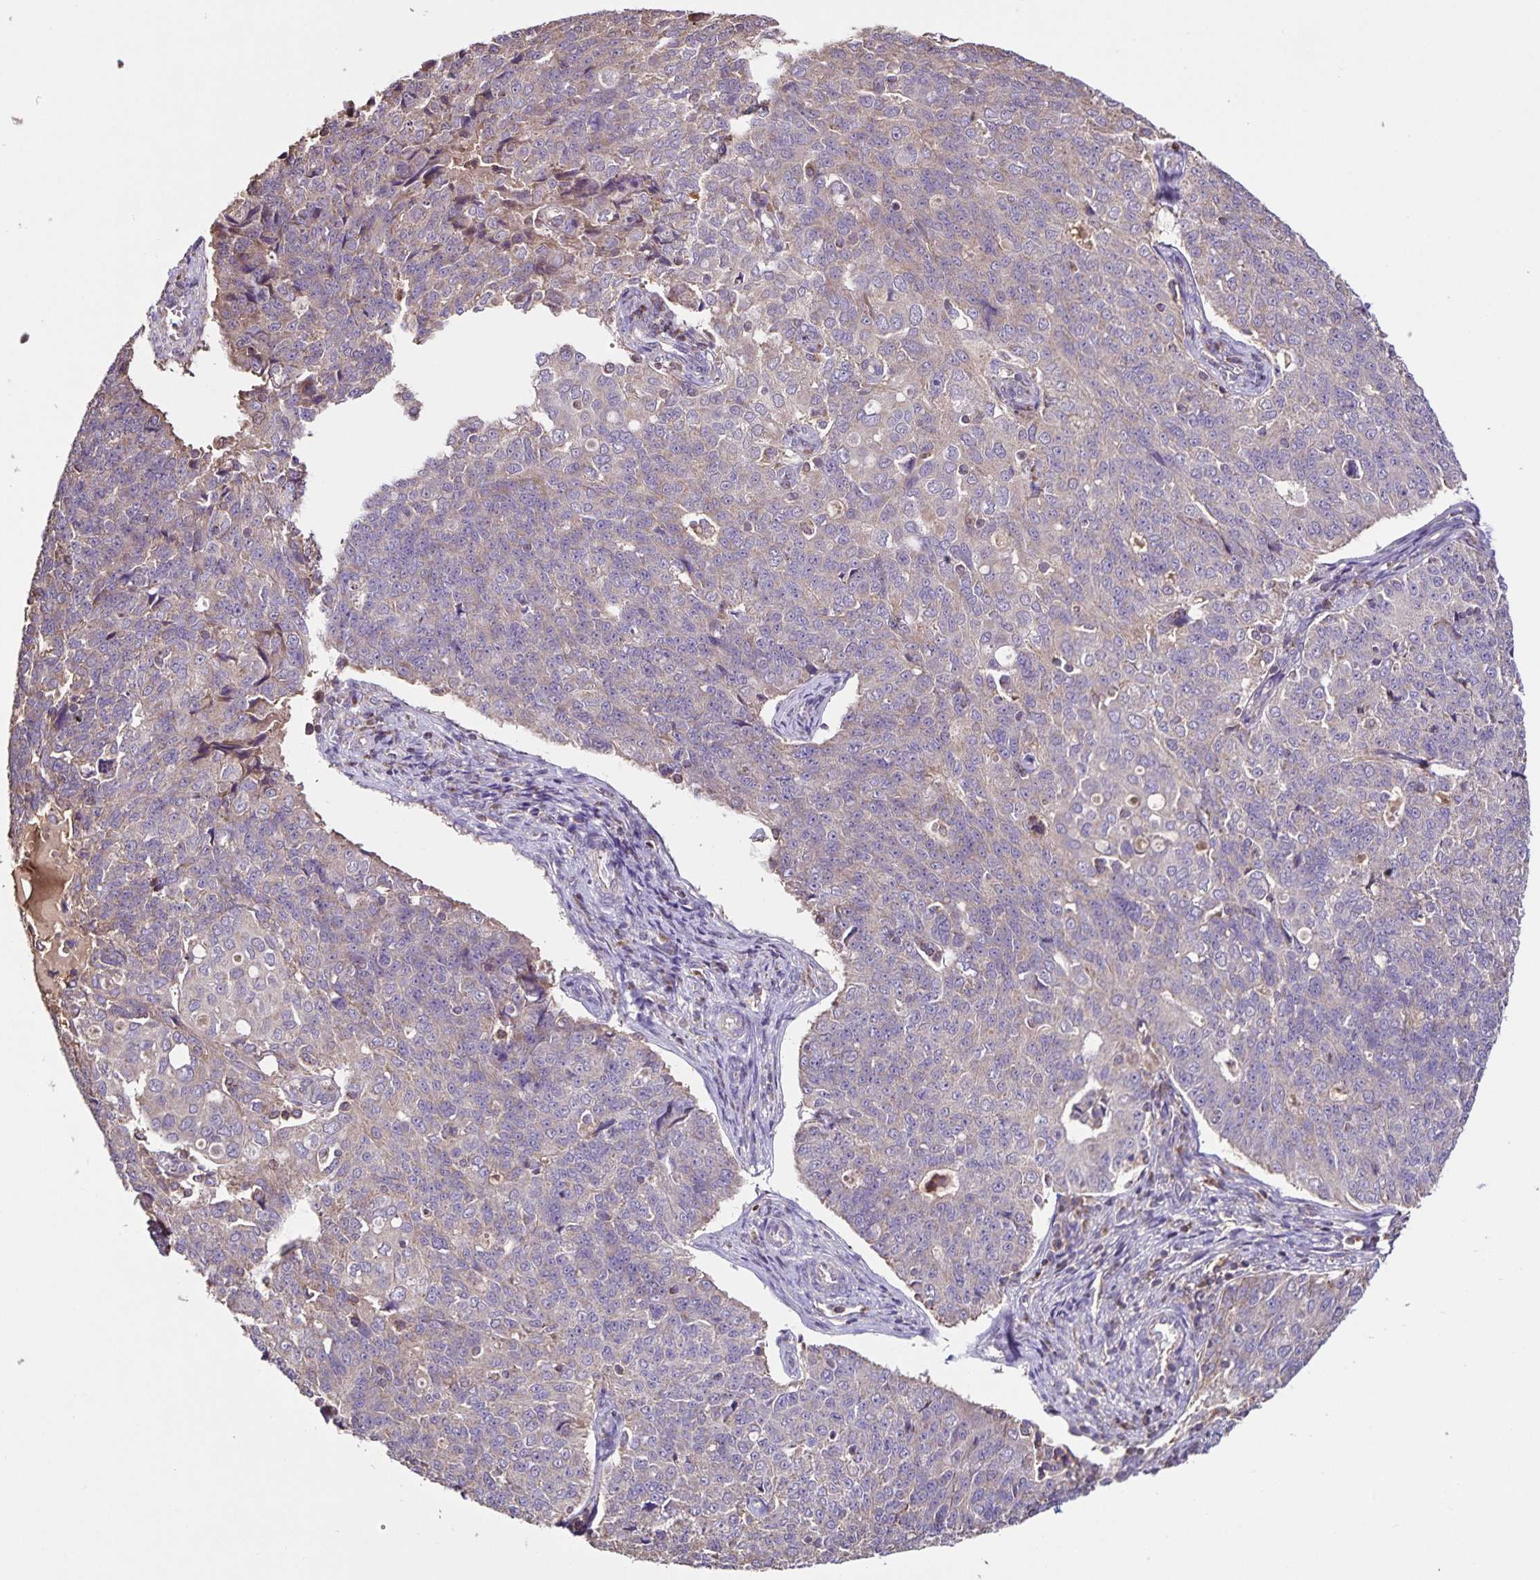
{"staining": {"intensity": "negative", "quantity": "none", "location": "none"}, "tissue": "endometrial cancer", "cell_type": "Tumor cells", "image_type": "cancer", "snomed": [{"axis": "morphology", "description": "Adenocarcinoma, NOS"}, {"axis": "topography", "description": "Endometrium"}], "caption": "The photomicrograph displays no significant positivity in tumor cells of endometrial adenocarcinoma.", "gene": "MAN1A1", "patient": {"sex": "female", "age": 43}}